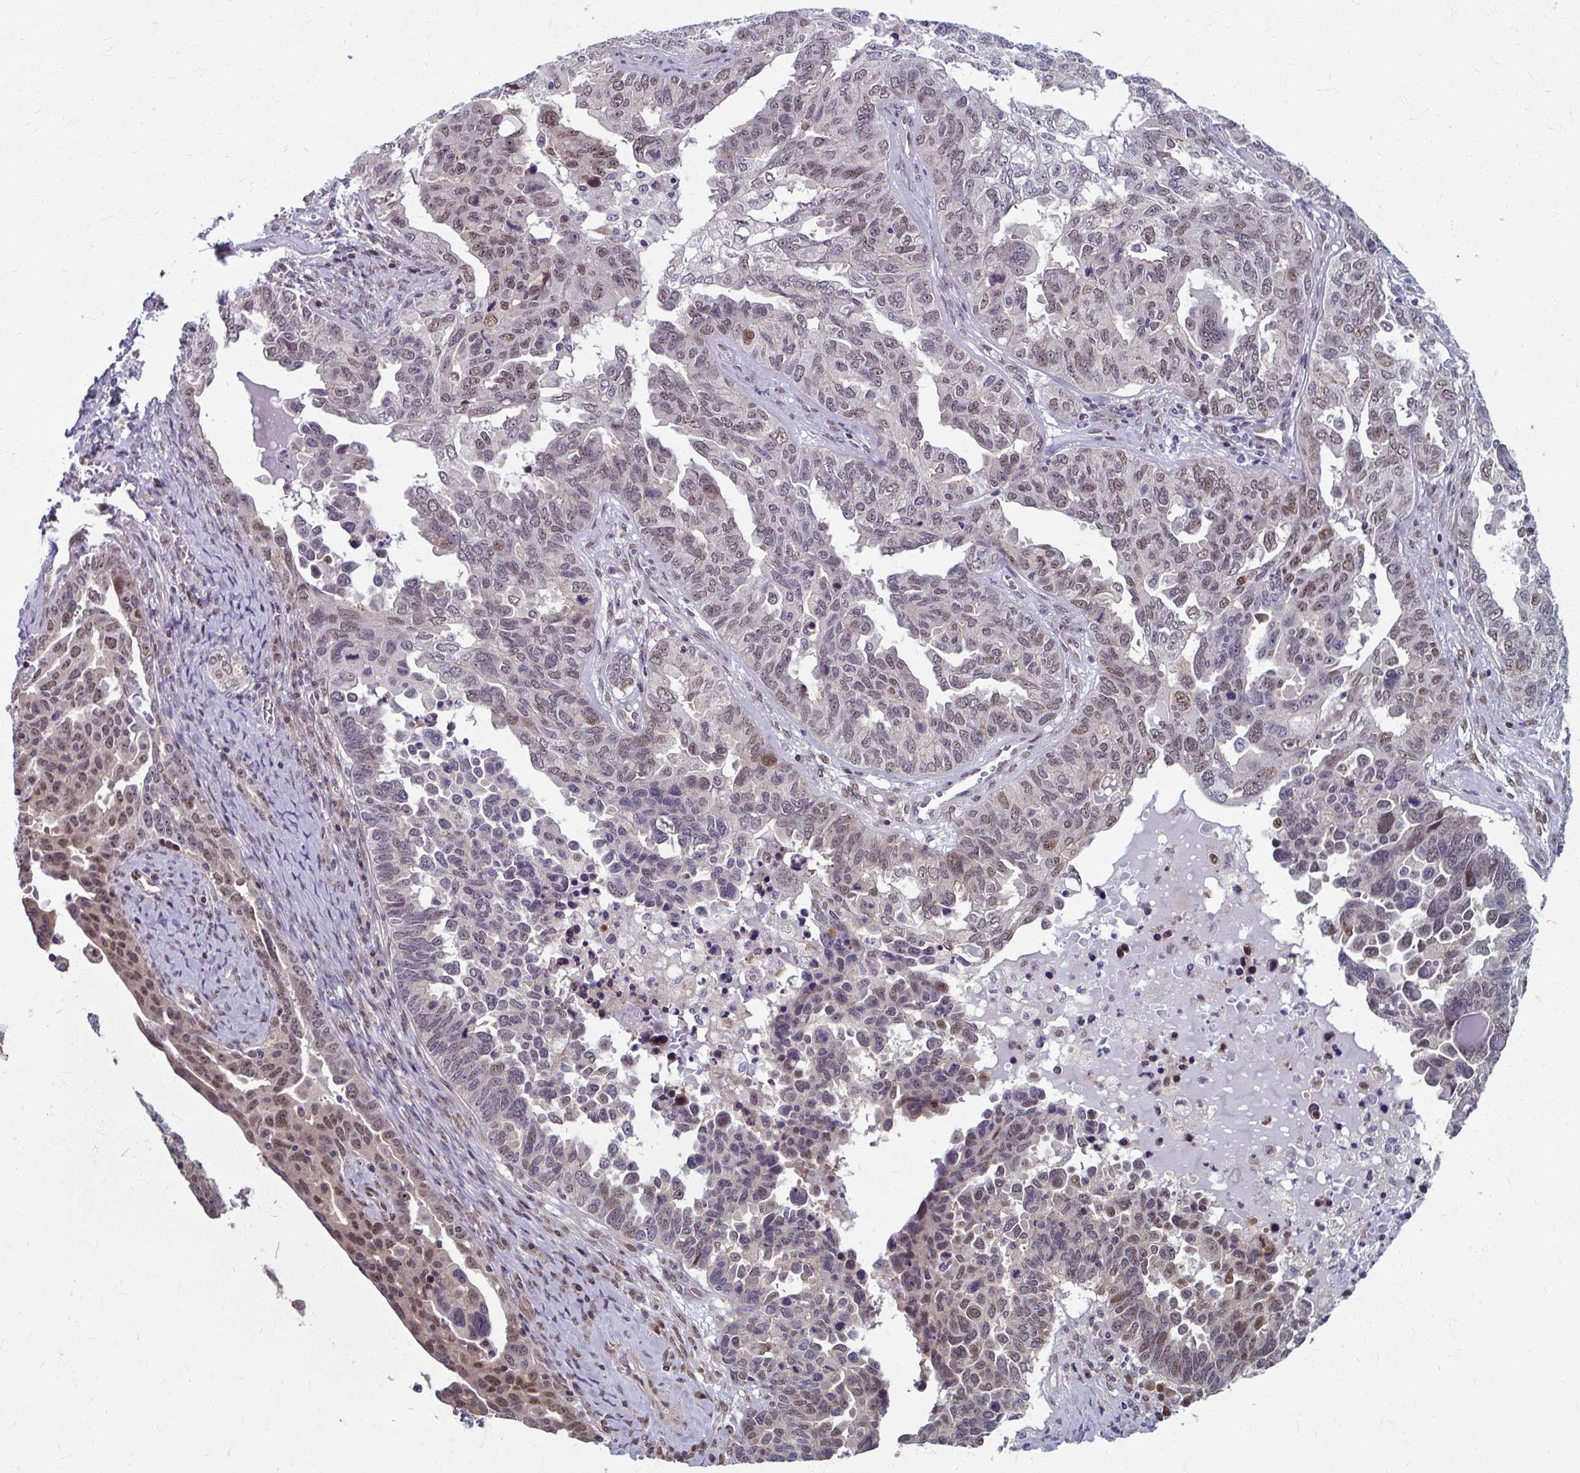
{"staining": {"intensity": "moderate", "quantity": "<25%", "location": "nuclear"}, "tissue": "ovarian cancer", "cell_type": "Tumor cells", "image_type": "cancer", "snomed": [{"axis": "morphology", "description": "Carcinoma, endometroid"}, {"axis": "topography", "description": "Ovary"}], "caption": "DAB (3,3'-diaminobenzidine) immunohistochemical staining of ovarian endometroid carcinoma shows moderate nuclear protein positivity in approximately <25% of tumor cells.", "gene": "ZNF555", "patient": {"sex": "female", "age": 62}}